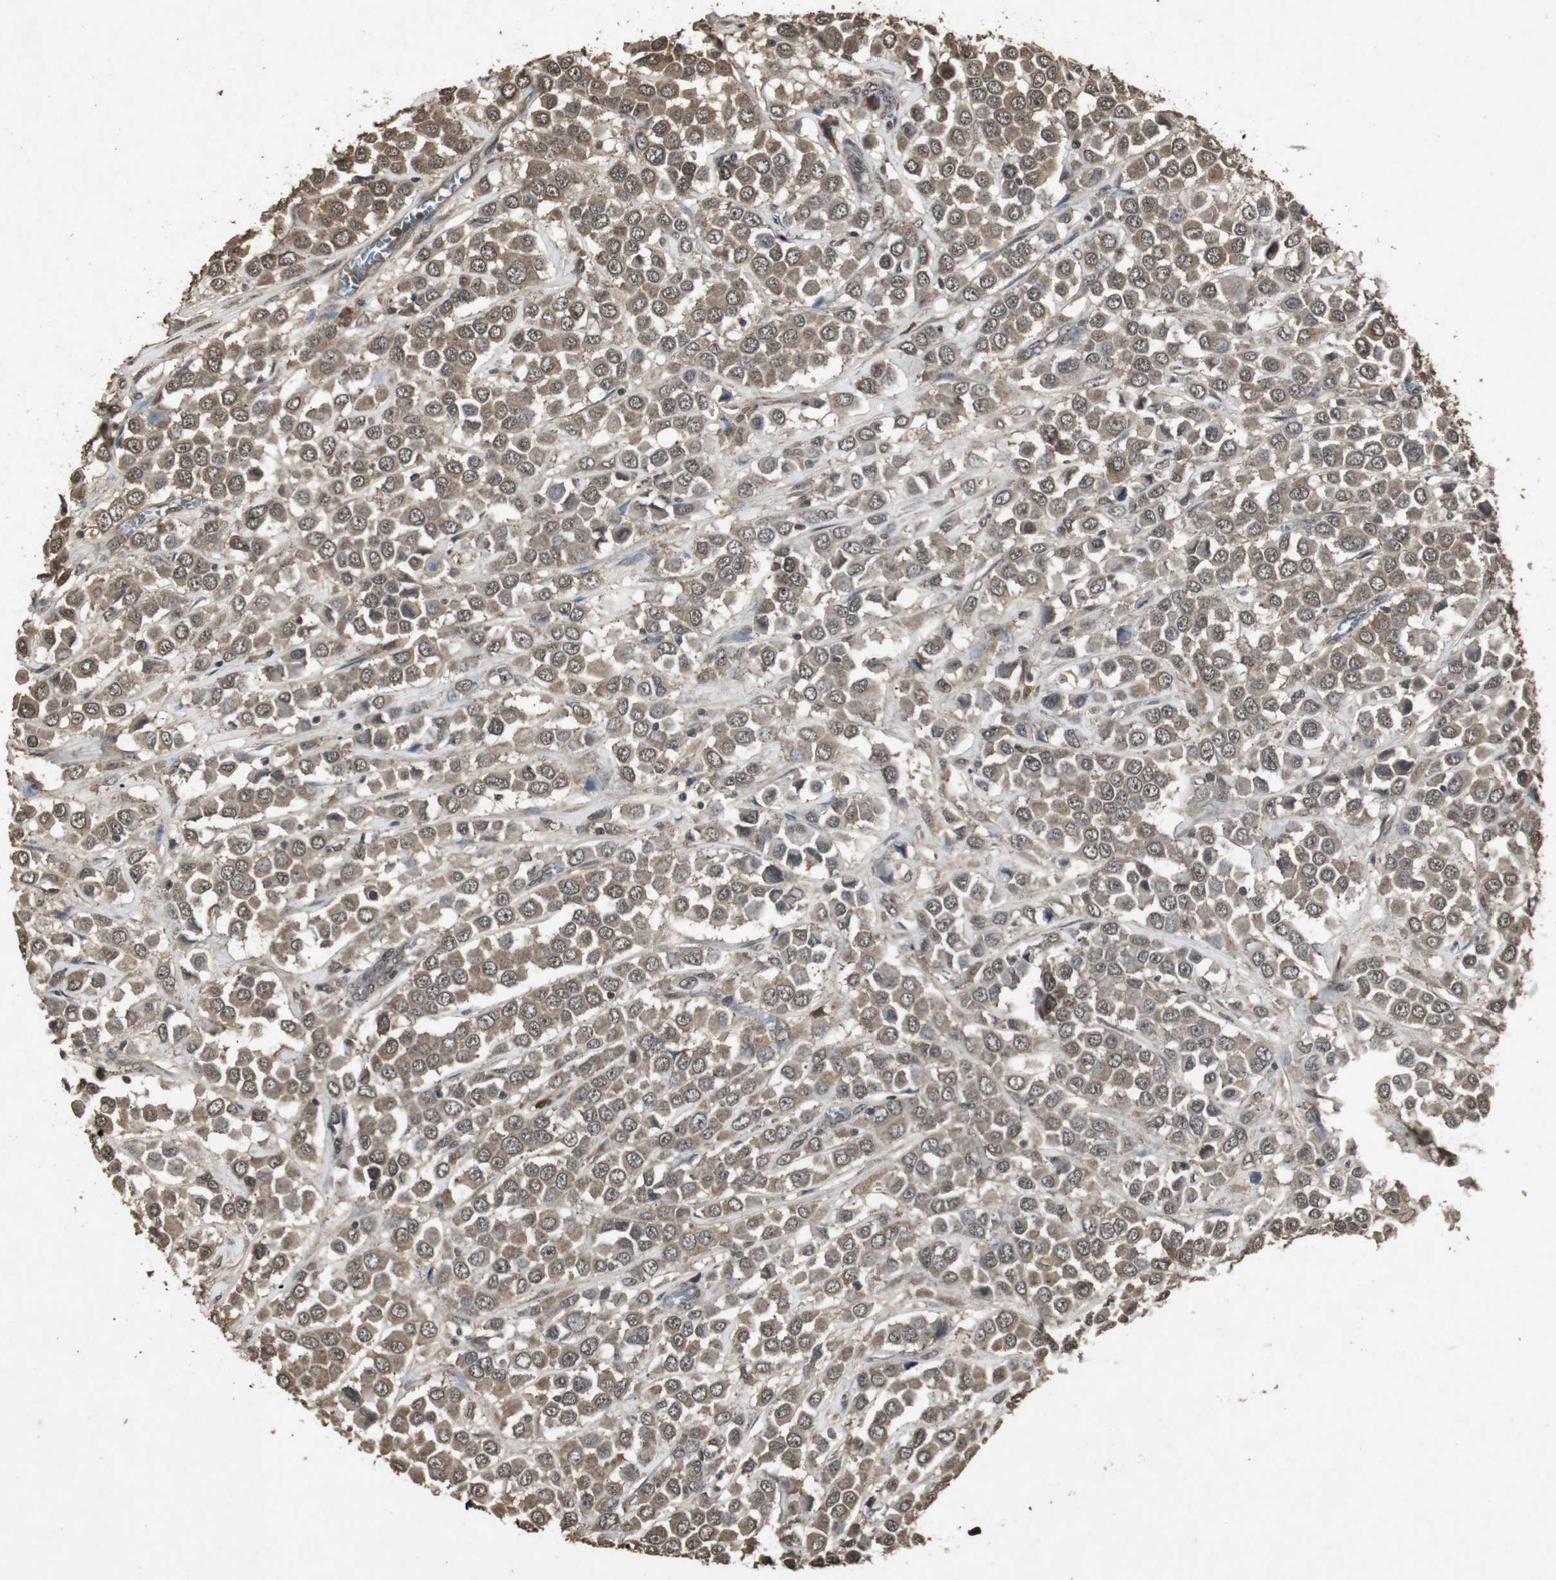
{"staining": {"intensity": "moderate", "quantity": ">75%", "location": "cytoplasmic/membranous,nuclear"}, "tissue": "breast cancer", "cell_type": "Tumor cells", "image_type": "cancer", "snomed": [{"axis": "morphology", "description": "Duct carcinoma"}, {"axis": "topography", "description": "Breast"}], "caption": "IHC micrograph of neoplastic tissue: human breast cancer (invasive ductal carcinoma) stained using immunohistochemistry exhibits medium levels of moderate protein expression localized specifically in the cytoplasmic/membranous and nuclear of tumor cells, appearing as a cytoplasmic/membranous and nuclear brown color.", "gene": "EMX1", "patient": {"sex": "female", "age": 61}}